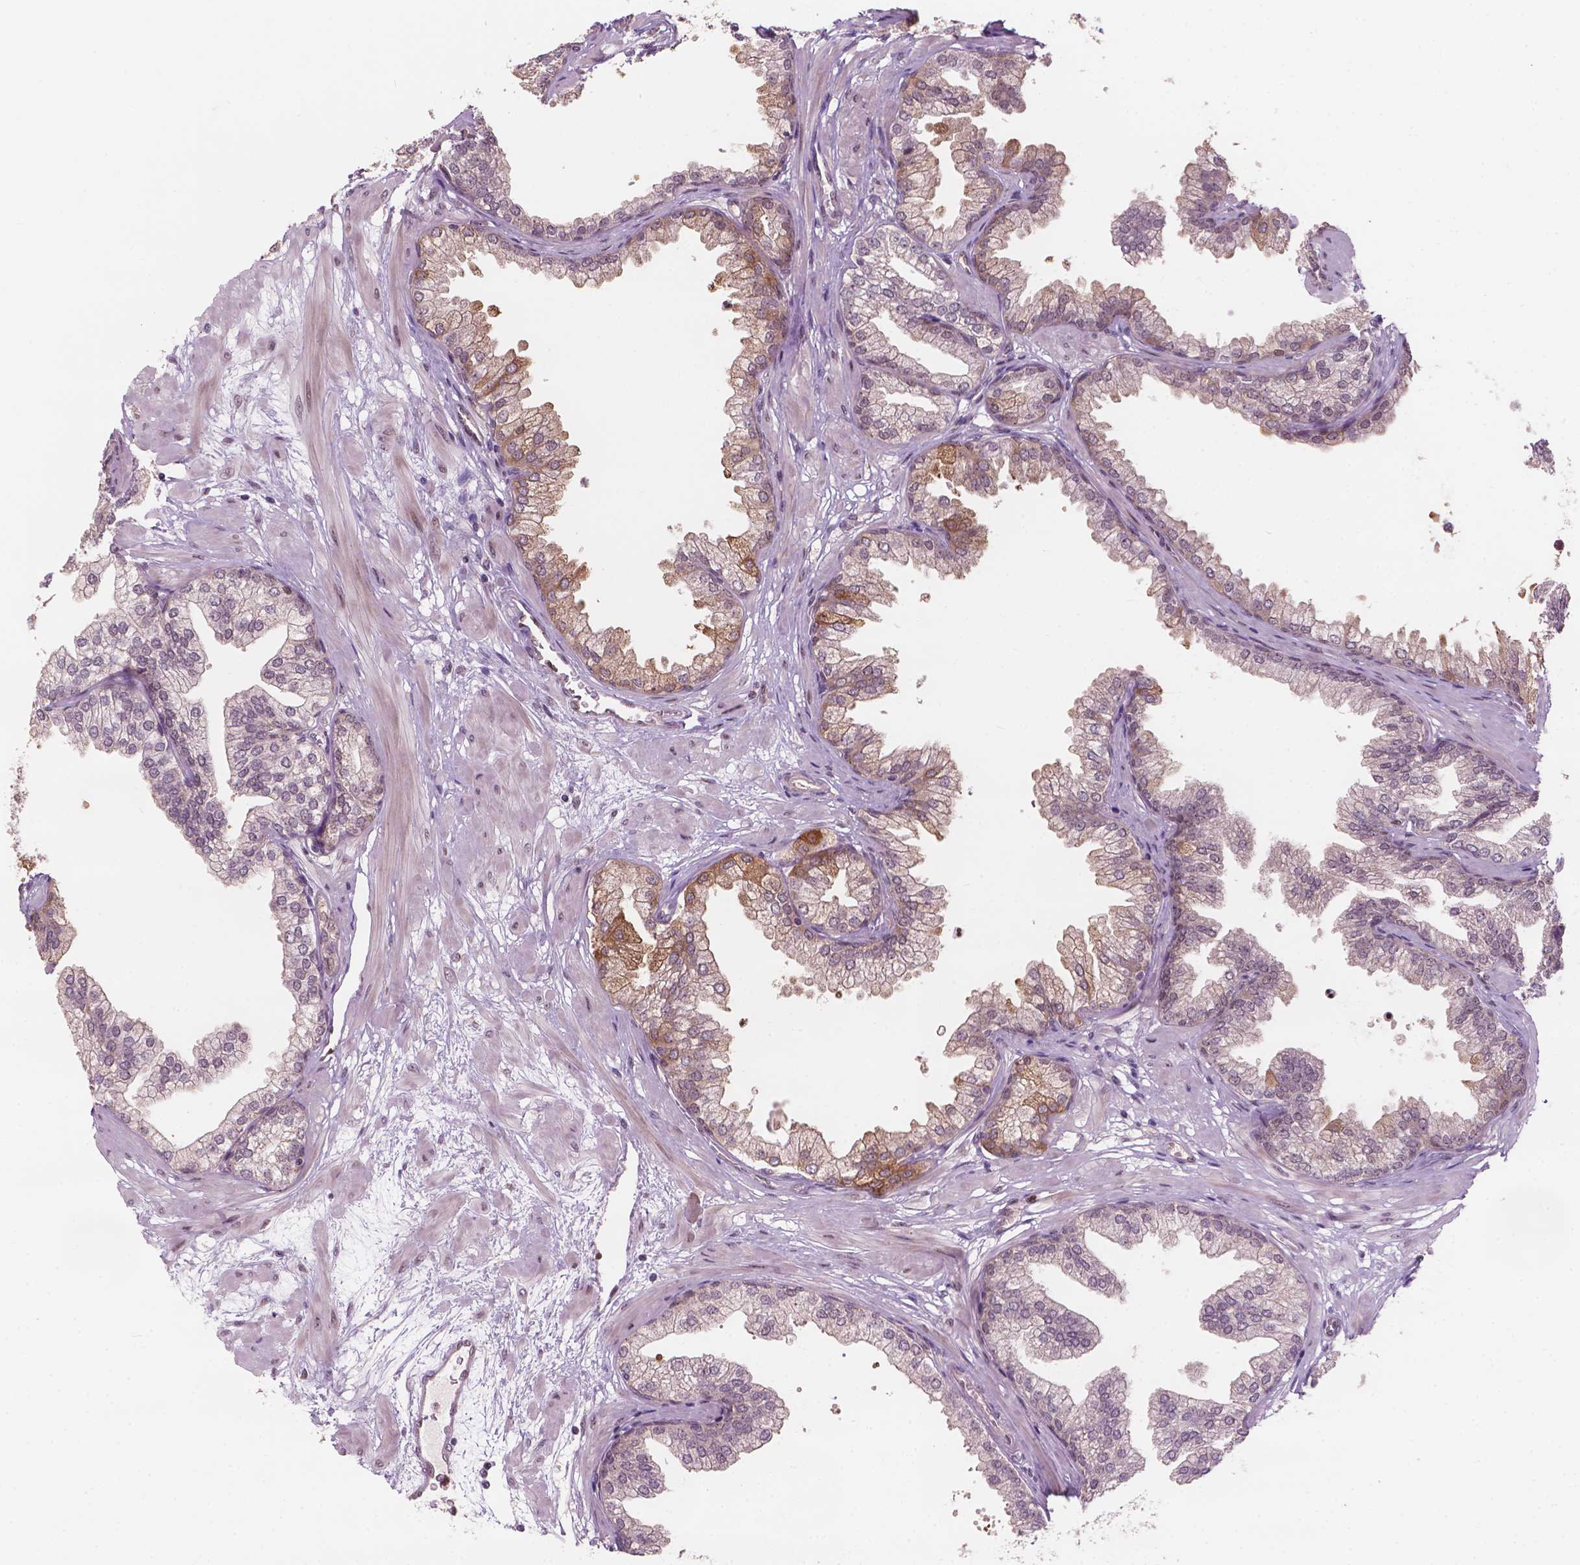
{"staining": {"intensity": "moderate", "quantity": "<25%", "location": "cytoplasmic/membranous"}, "tissue": "prostate", "cell_type": "Glandular cells", "image_type": "normal", "snomed": [{"axis": "morphology", "description": "Normal tissue, NOS"}, {"axis": "topography", "description": "Prostate"}], "caption": "The image displays a brown stain indicating the presence of a protein in the cytoplasmic/membranous of glandular cells in prostate.", "gene": "NFAT5", "patient": {"sex": "male", "age": 37}}